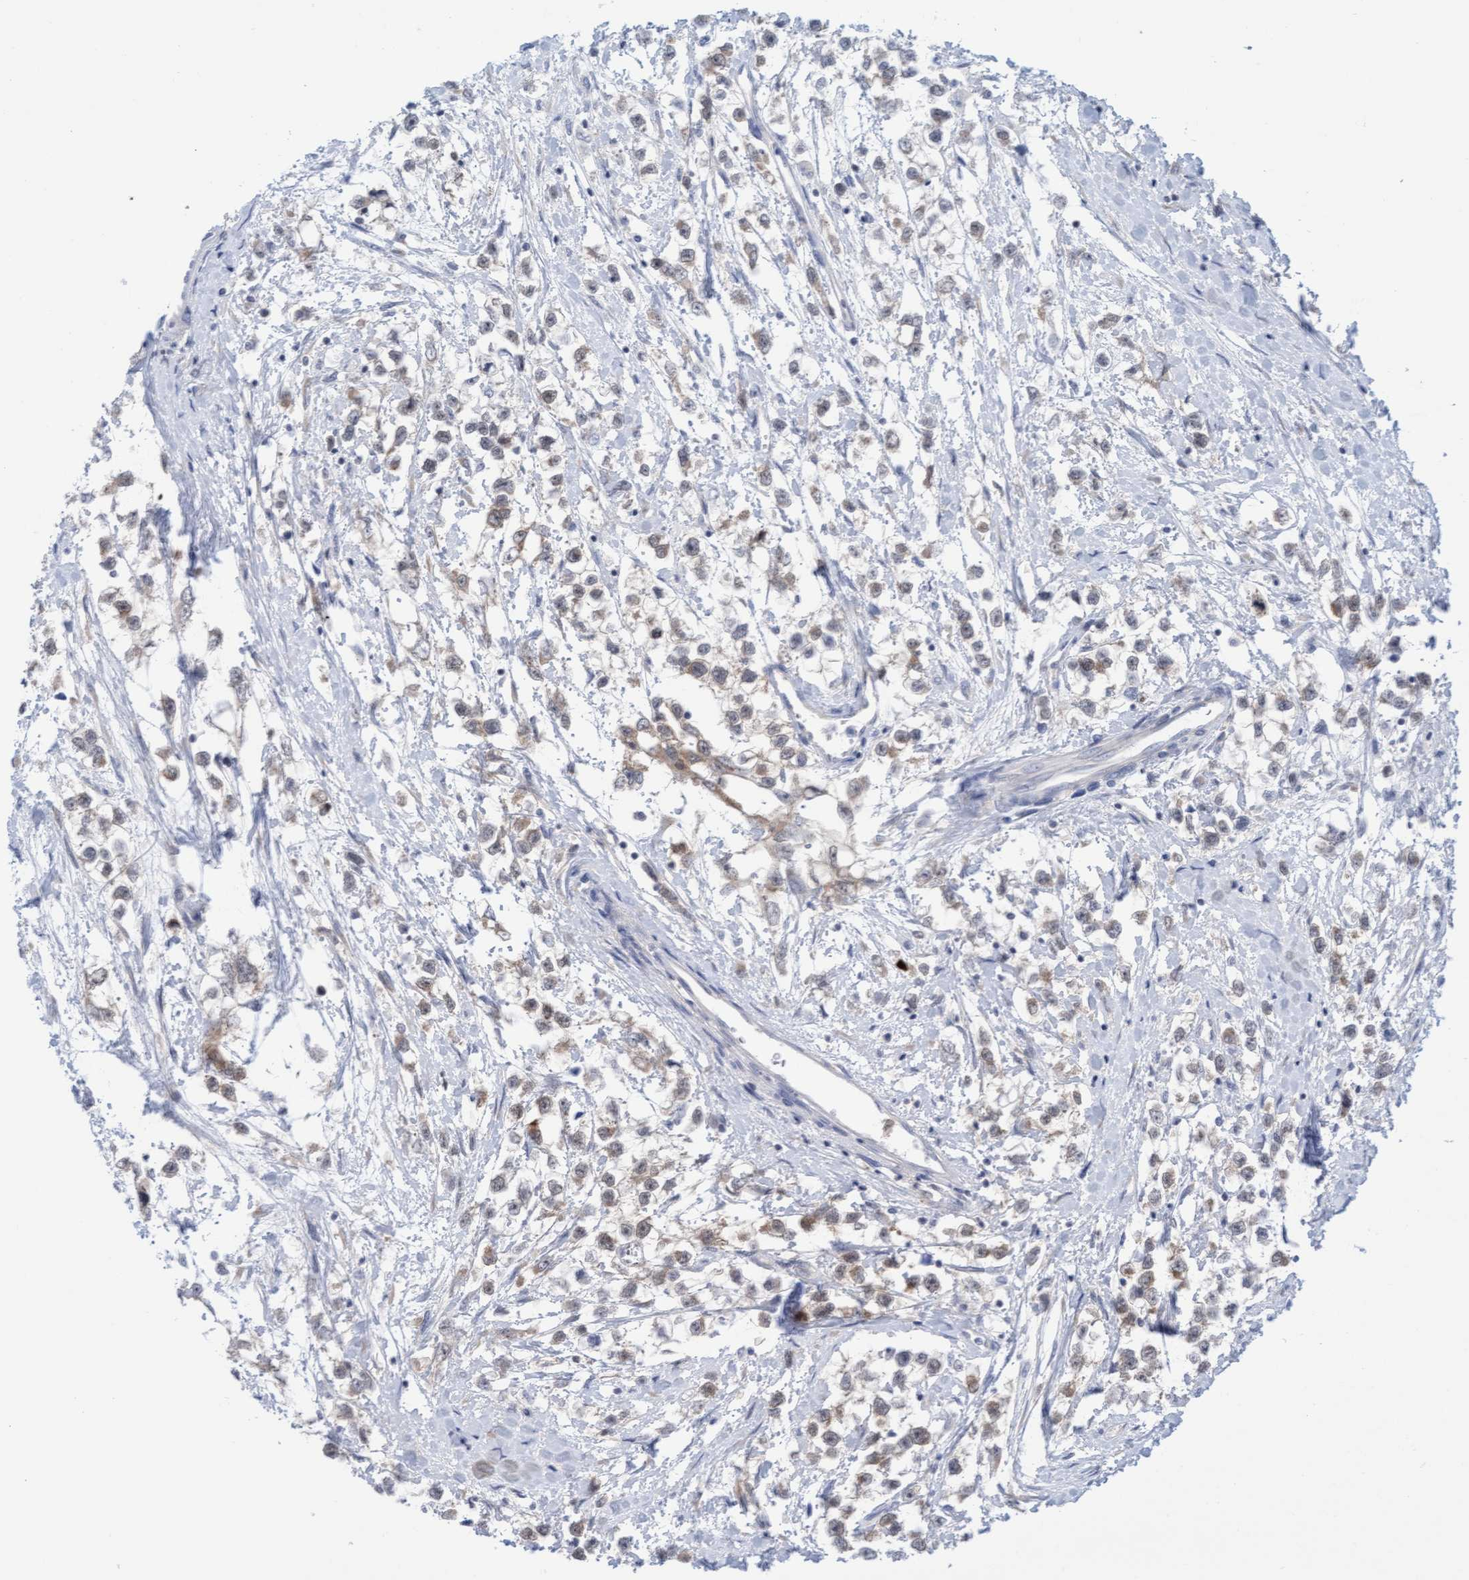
{"staining": {"intensity": "weak", "quantity": ">75%", "location": "cytoplasmic/membranous"}, "tissue": "testis cancer", "cell_type": "Tumor cells", "image_type": "cancer", "snomed": [{"axis": "morphology", "description": "Seminoma, NOS"}, {"axis": "morphology", "description": "Carcinoma, Embryonal, NOS"}, {"axis": "topography", "description": "Testis"}], "caption": "Approximately >75% of tumor cells in human testis seminoma exhibit weak cytoplasmic/membranous protein expression as visualized by brown immunohistochemical staining.", "gene": "AMZ2", "patient": {"sex": "male", "age": 51}}